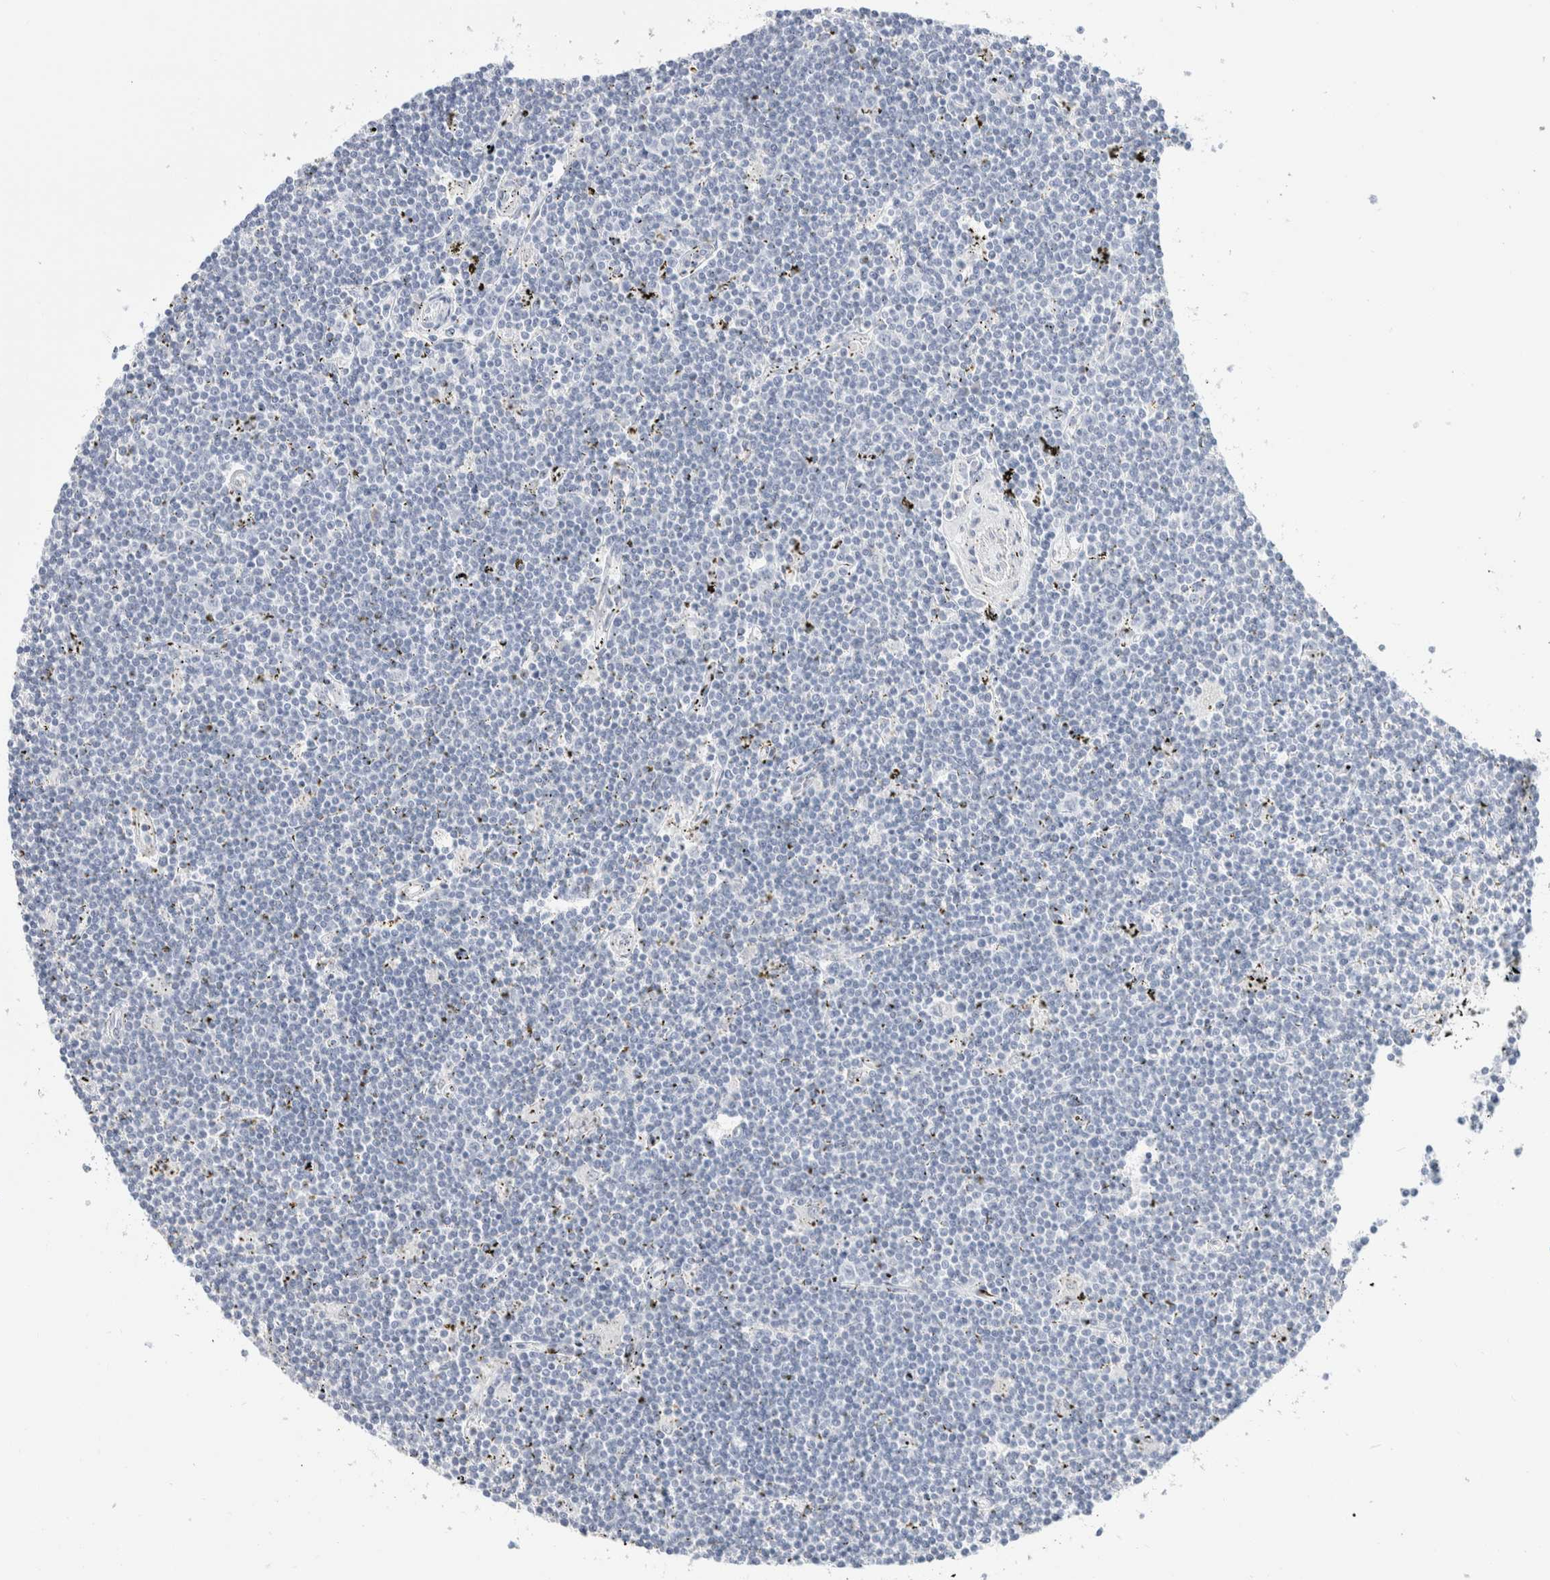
{"staining": {"intensity": "negative", "quantity": "none", "location": "none"}, "tissue": "lymphoma", "cell_type": "Tumor cells", "image_type": "cancer", "snomed": [{"axis": "morphology", "description": "Malignant lymphoma, non-Hodgkin's type, Low grade"}, {"axis": "topography", "description": "Spleen"}], "caption": "High power microscopy micrograph of an immunohistochemistry (IHC) micrograph of low-grade malignant lymphoma, non-Hodgkin's type, revealing no significant positivity in tumor cells.", "gene": "RUSF1", "patient": {"sex": "male", "age": 76}}